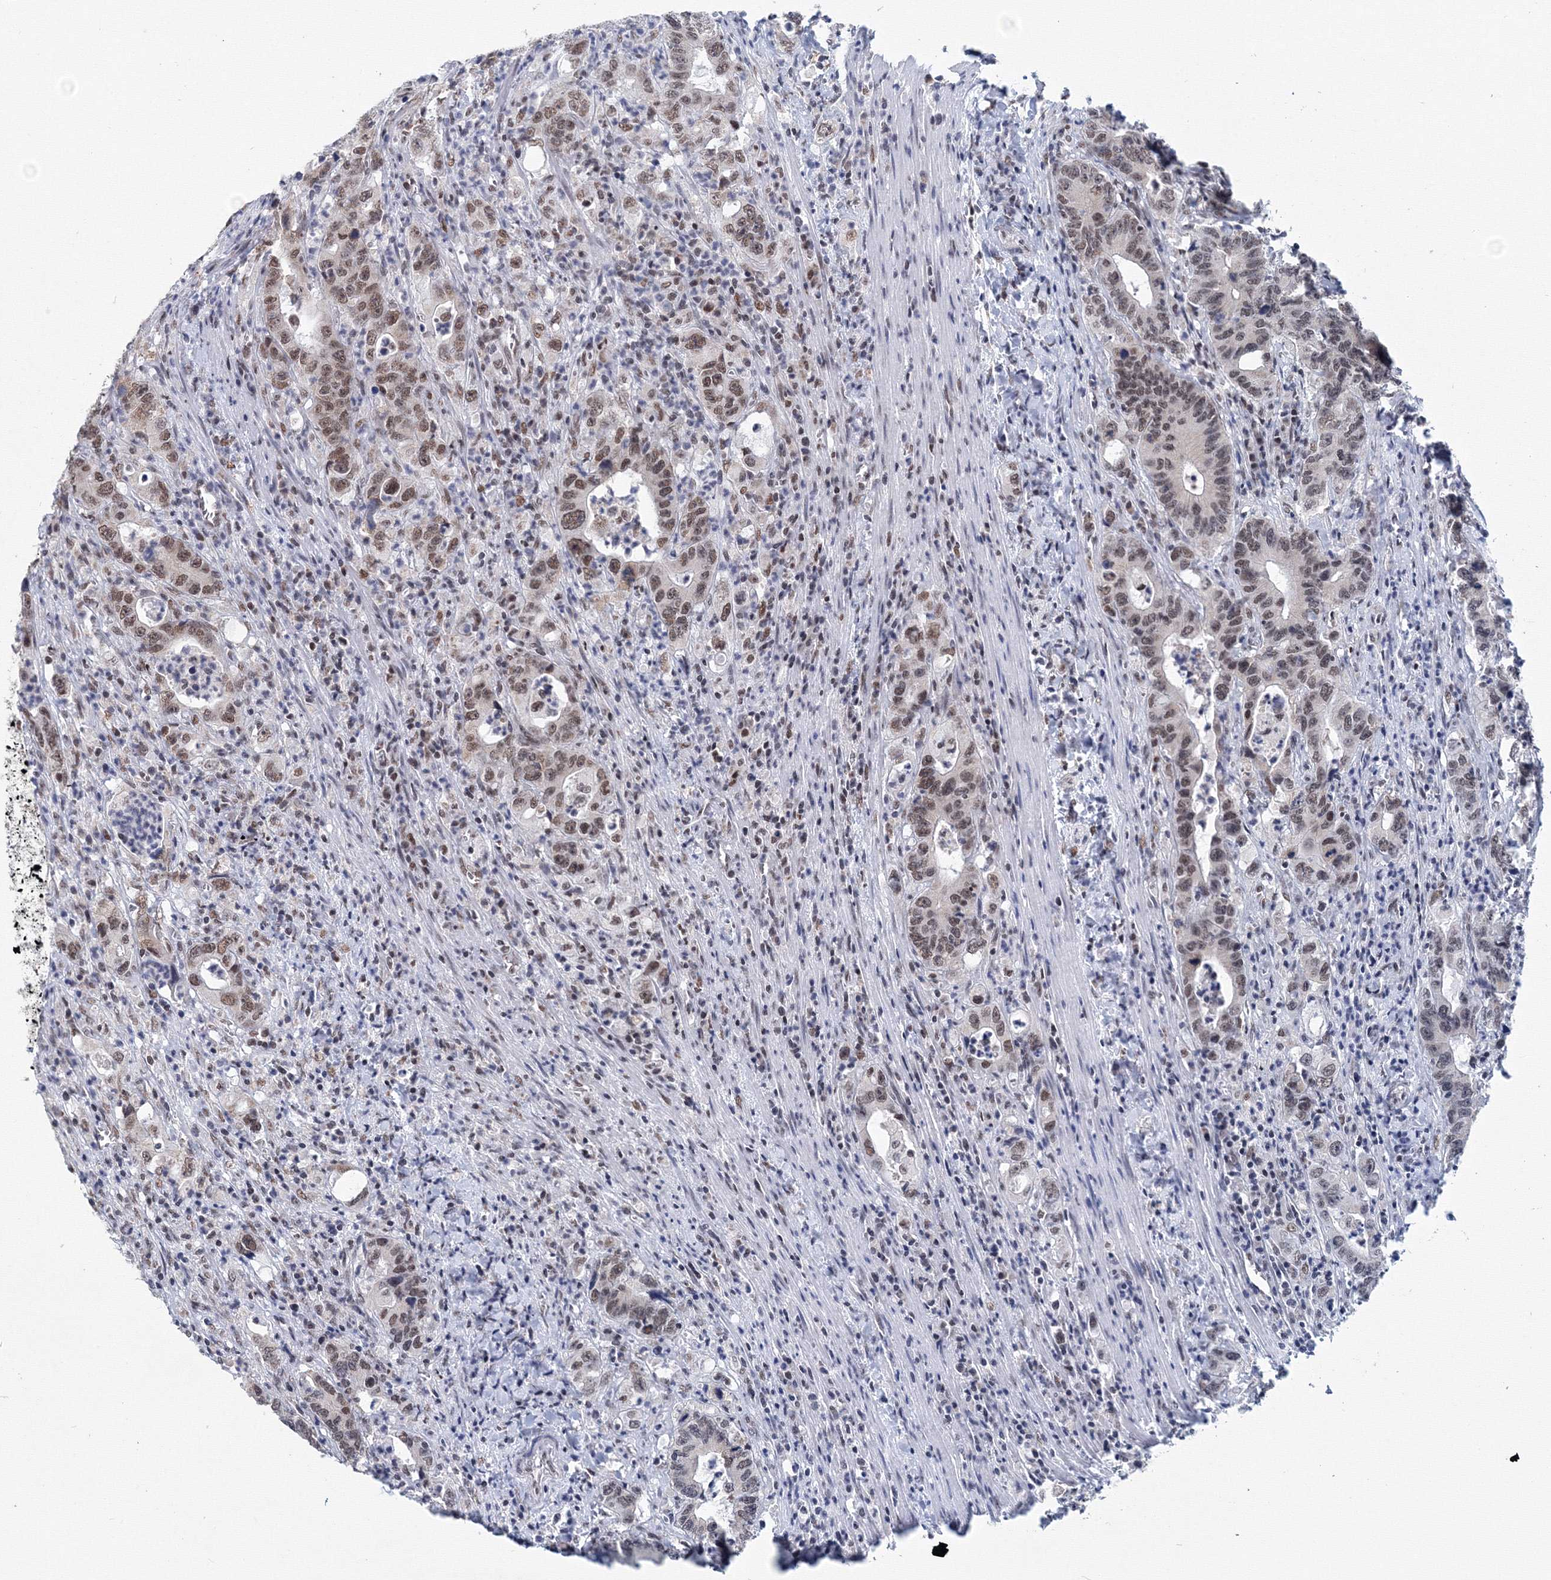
{"staining": {"intensity": "moderate", "quantity": ">75%", "location": "nuclear"}, "tissue": "colorectal cancer", "cell_type": "Tumor cells", "image_type": "cancer", "snomed": [{"axis": "morphology", "description": "Adenocarcinoma, NOS"}, {"axis": "topography", "description": "Colon"}], "caption": "Immunohistochemistry (DAB) staining of human colorectal adenocarcinoma shows moderate nuclear protein expression in about >75% of tumor cells.", "gene": "SF3B6", "patient": {"sex": "female", "age": 75}}